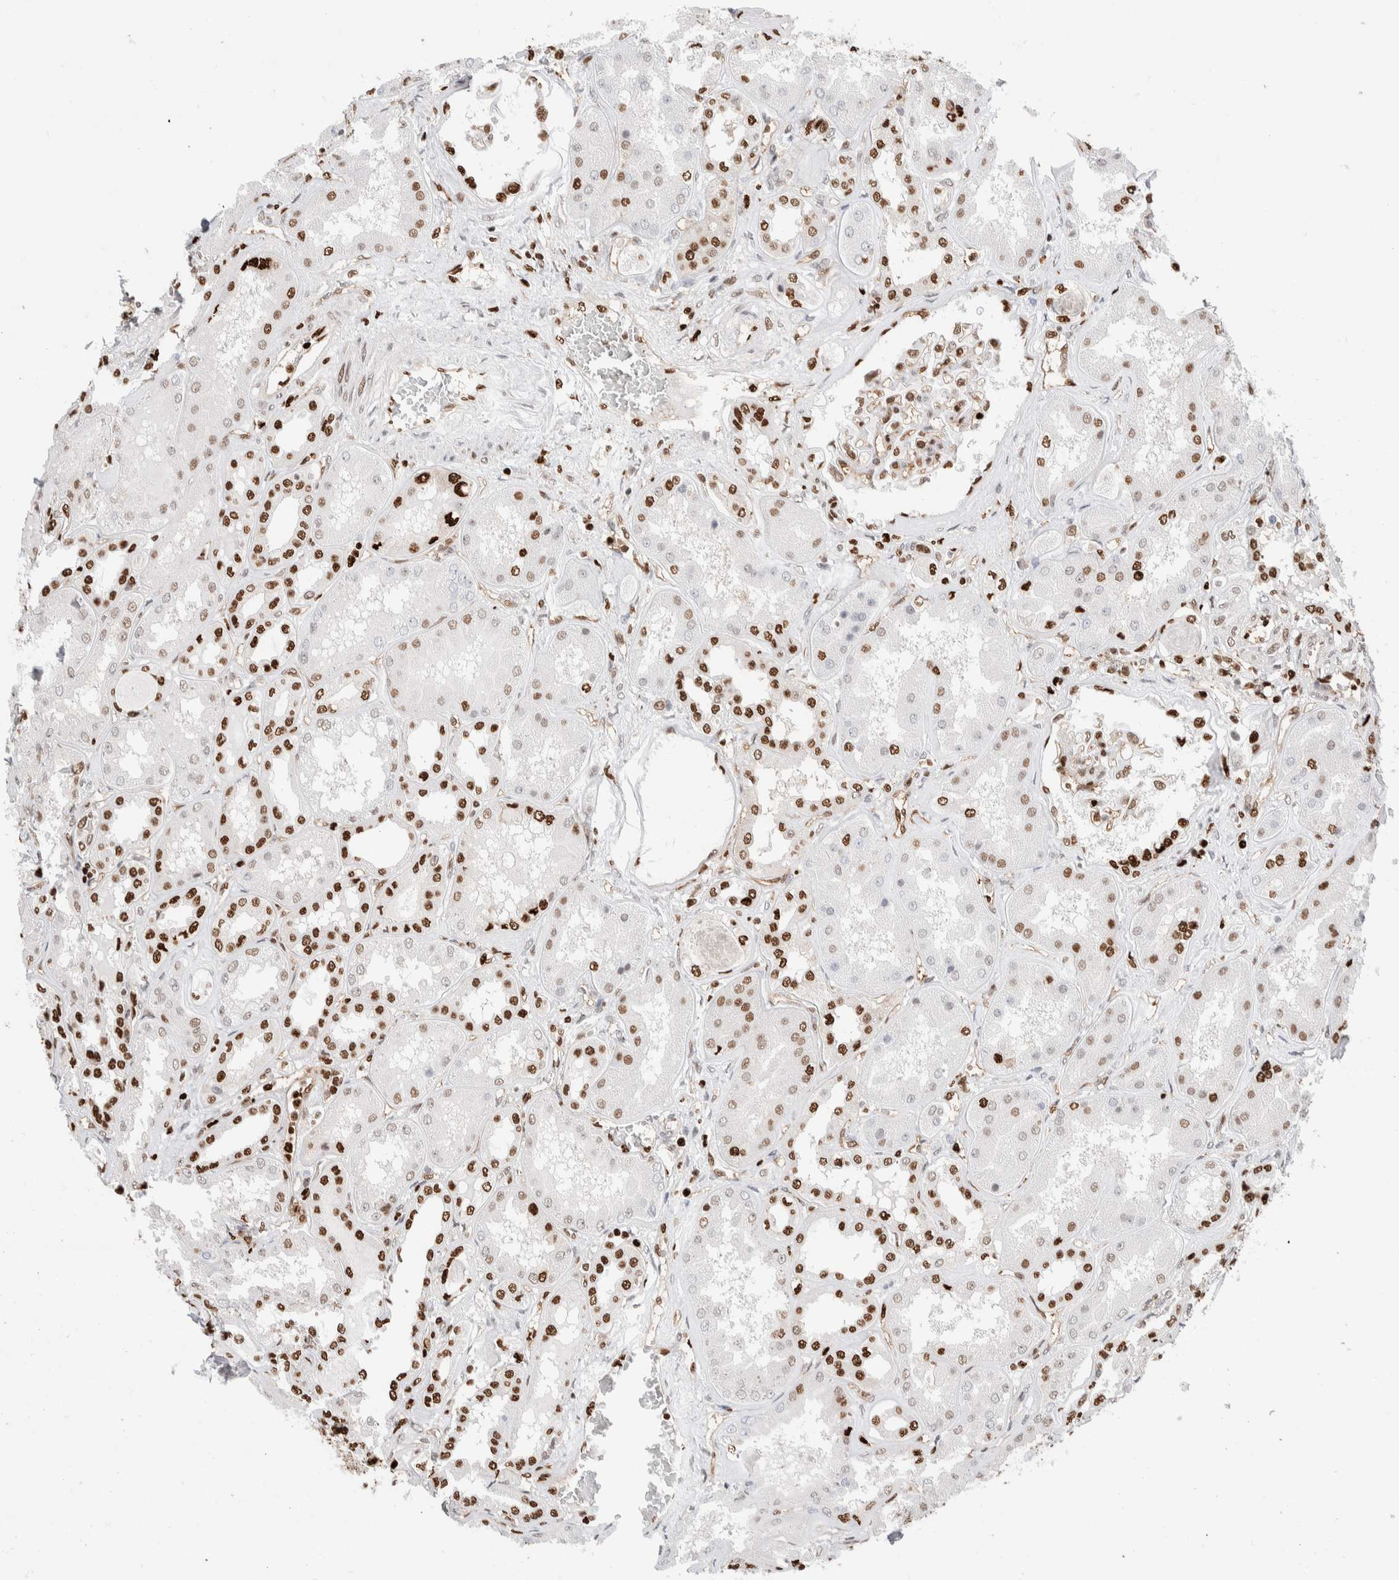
{"staining": {"intensity": "strong", "quantity": "25%-75%", "location": "nuclear"}, "tissue": "kidney", "cell_type": "Cells in glomeruli", "image_type": "normal", "snomed": [{"axis": "morphology", "description": "Normal tissue, NOS"}, {"axis": "topography", "description": "Kidney"}], "caption": "This histopathology image exhibits normal kidney stained with immunohistochemistry (IHC) to label a protein in brown. The nuclear of cells in glomeruli show strong positivity for the protein. Nuclei are counter-stained blue.", "gene": "C17orf49", "patient": {"sex": "female", "age": 56}}